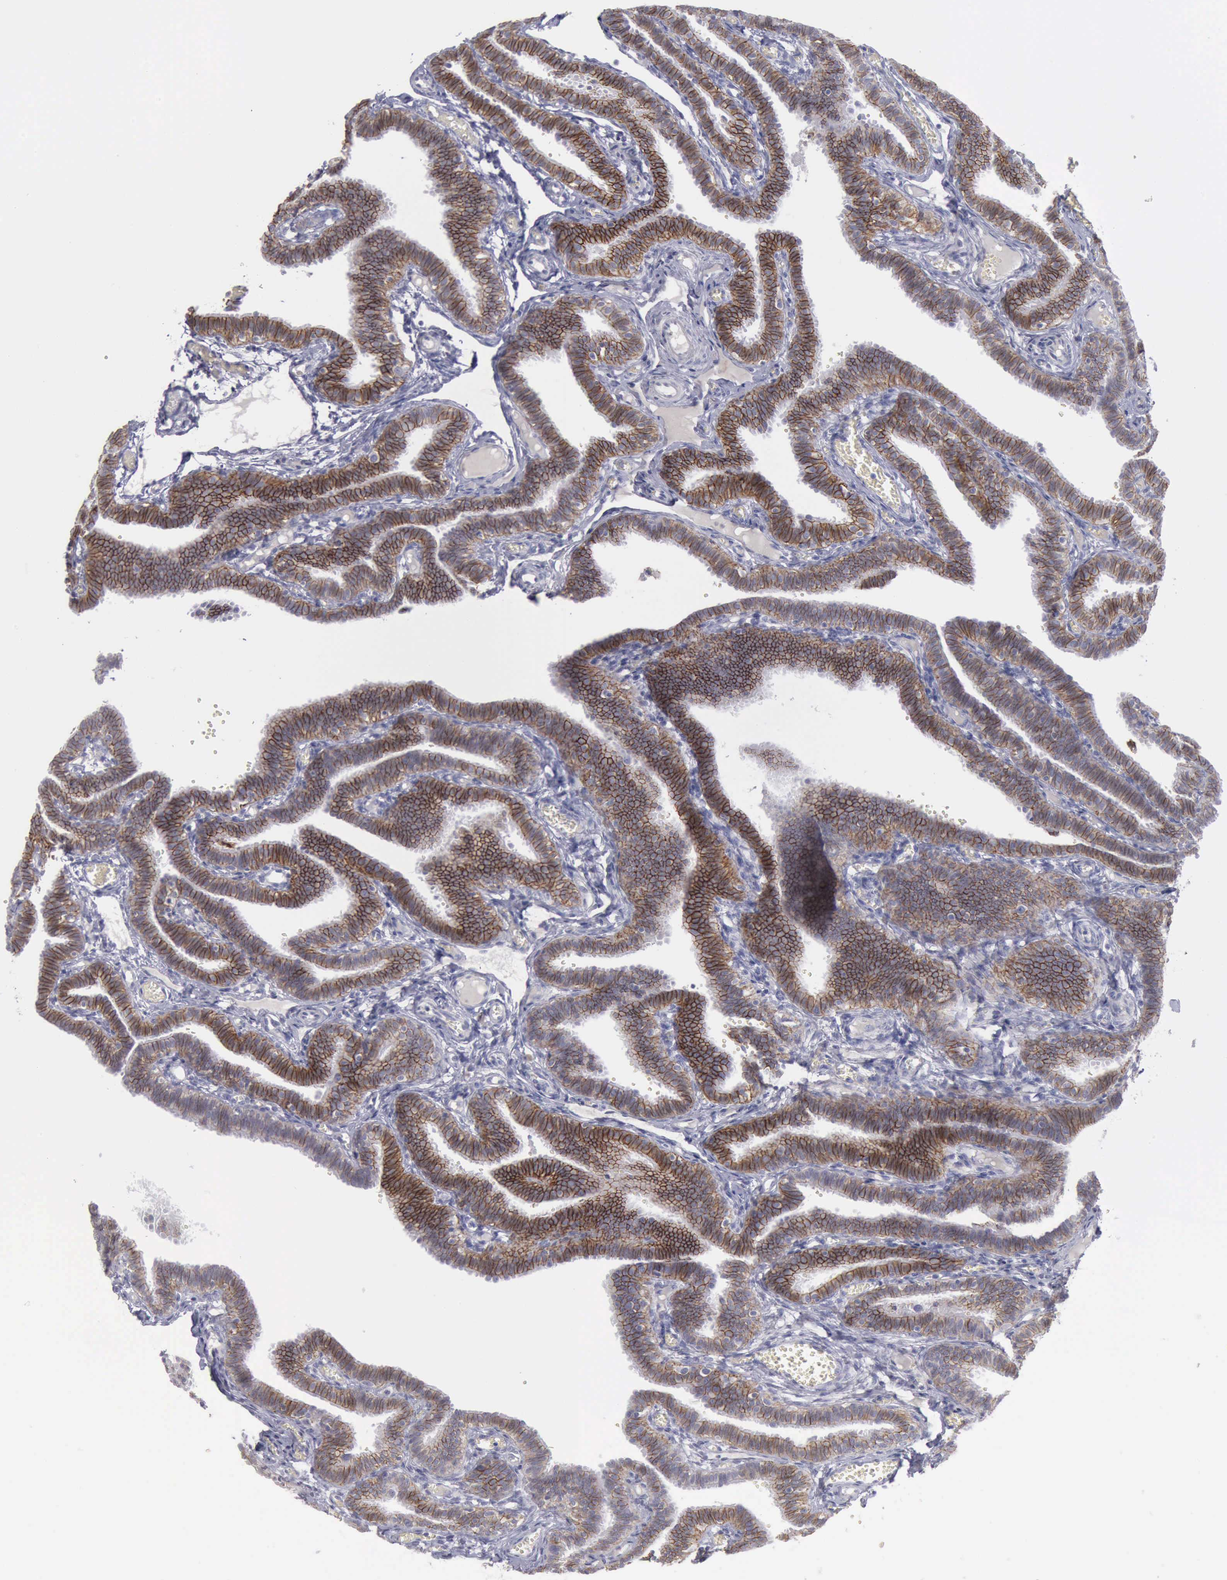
{"staining": {"intensity": "strong", "quantity": "25%-75%", "location": "cytoplasmic/membranous"}, "tissue": "fallopian tube", "cell_type": "Glandular cells", "image_type": "normal", "snomed": [{"axis": "morphology", "description": "Normal tissue, NOS"}, {"axis": "topography", "description": "Fallopian tube"}], "caption": "IHC (DAB (3,3'-diaminobenzidine)) staining of normal human fallopian tube reveals strong cytoplasmic/membranous protein staining in about 25%-75% of glandular cells. (Stains: DAB (3,3'-diaminobenzidine) in brown, nuclei in blue, Microscopy: brightfield microscopy at high magnification).", "gene": "CDH2", "patient": {"sex": "female", "age": 29}}